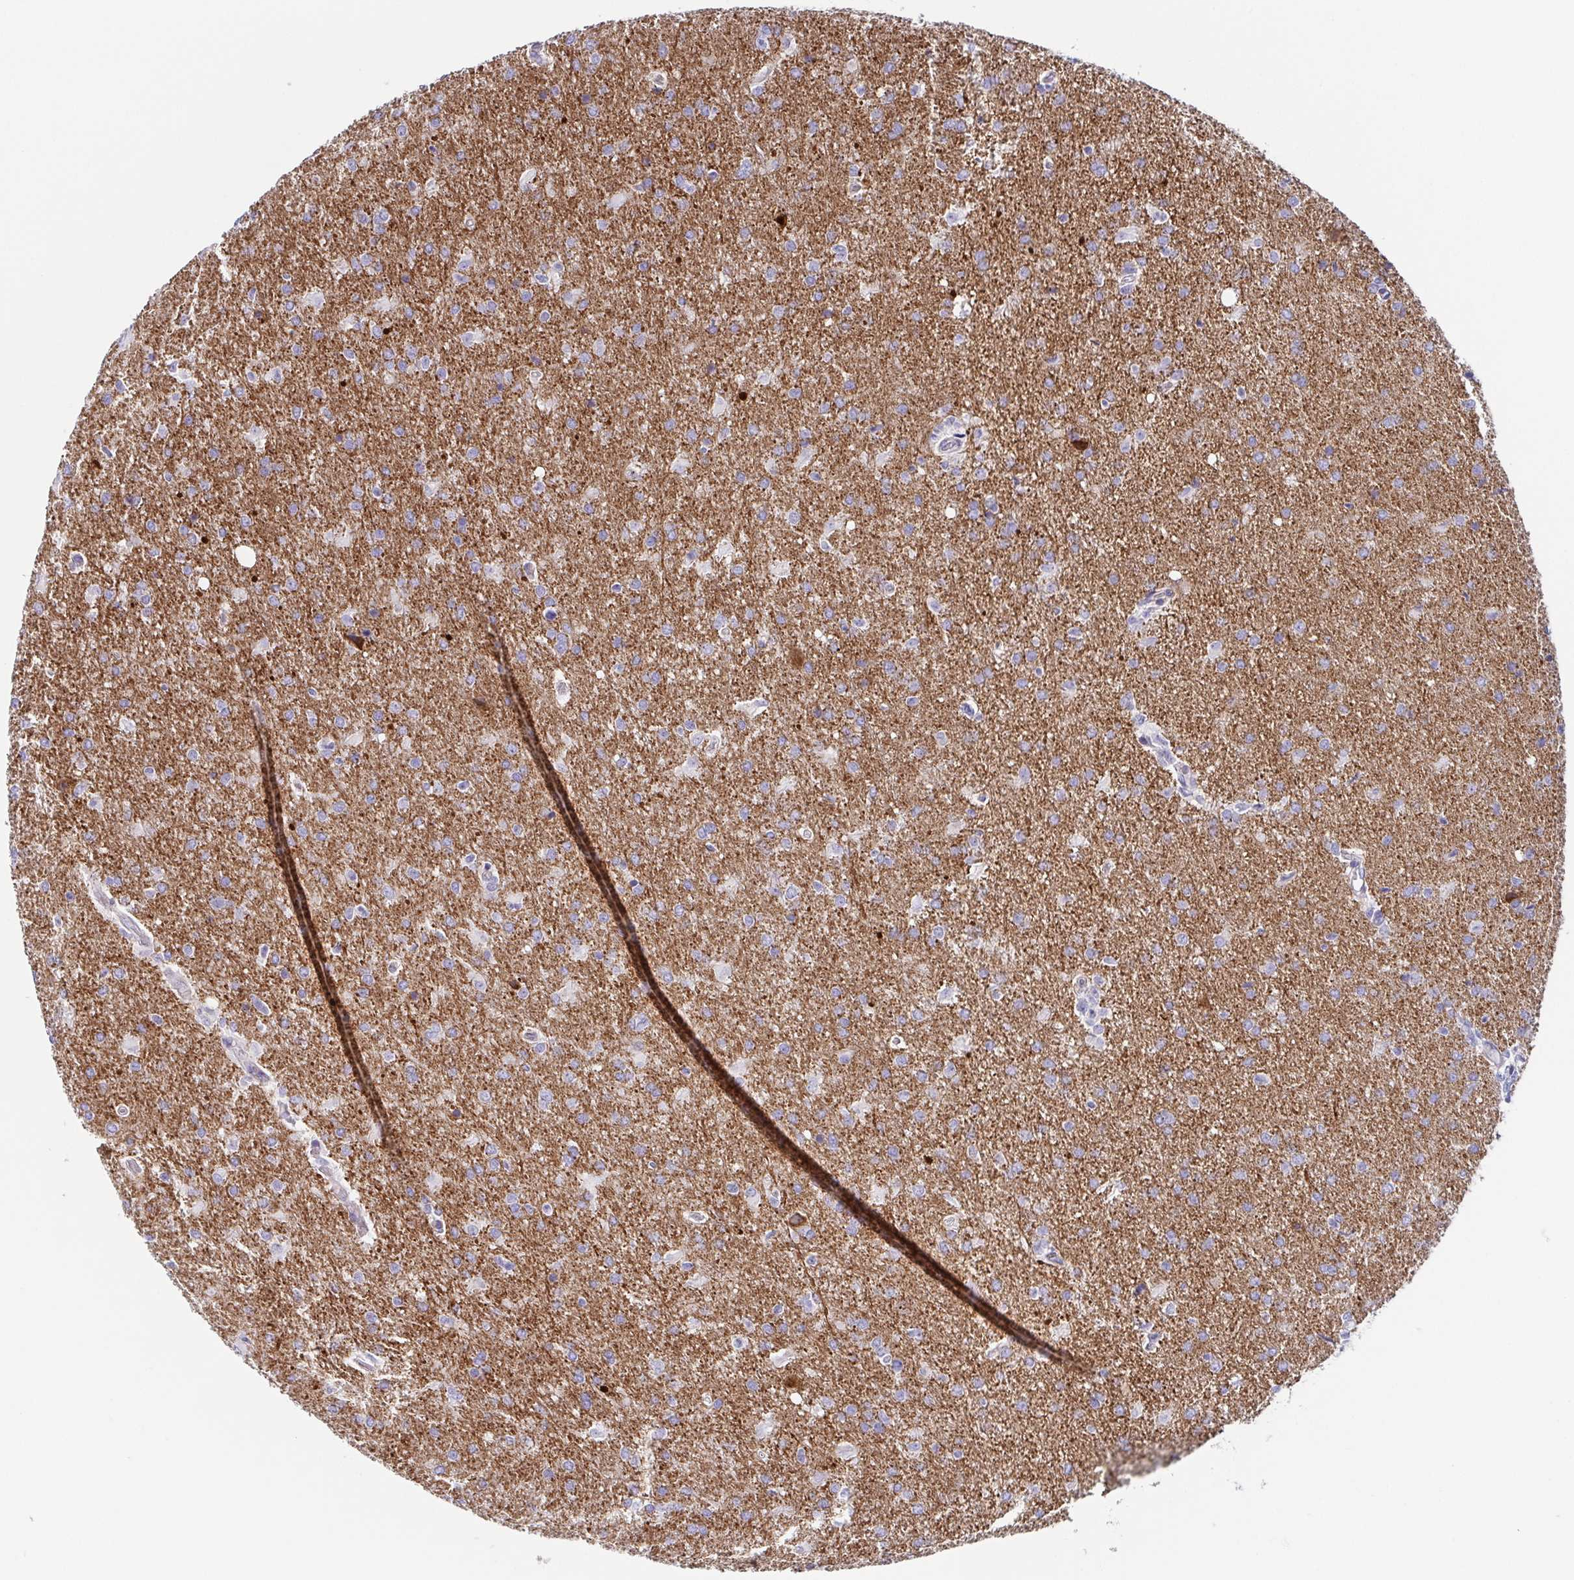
{"staining": {"intensity": "negative", "quantity": "none", "location": "none"}, "tissue": "glioma", "cell_type": "Tumor cells", "image_type": "cancer", "snomed": [{"axis": "morphology", "description": "Glioma, malignant, High grade"}, {"axis": "topography", "description": "Brain"}], "caption": "High power microscopy image of an IHC micrograph of high-grade glioma (malignant), revealing no significant staining in tumor cells. Brightfield microscopy of immunohistochemistry (IHC) stained with DAB (3,3'-diaminobenzidine) (brown) and hematoxylin (blue), captured at high magnification.", "gene": "DYNC1I1", "patient": {"sex": "male", "age": 68}}